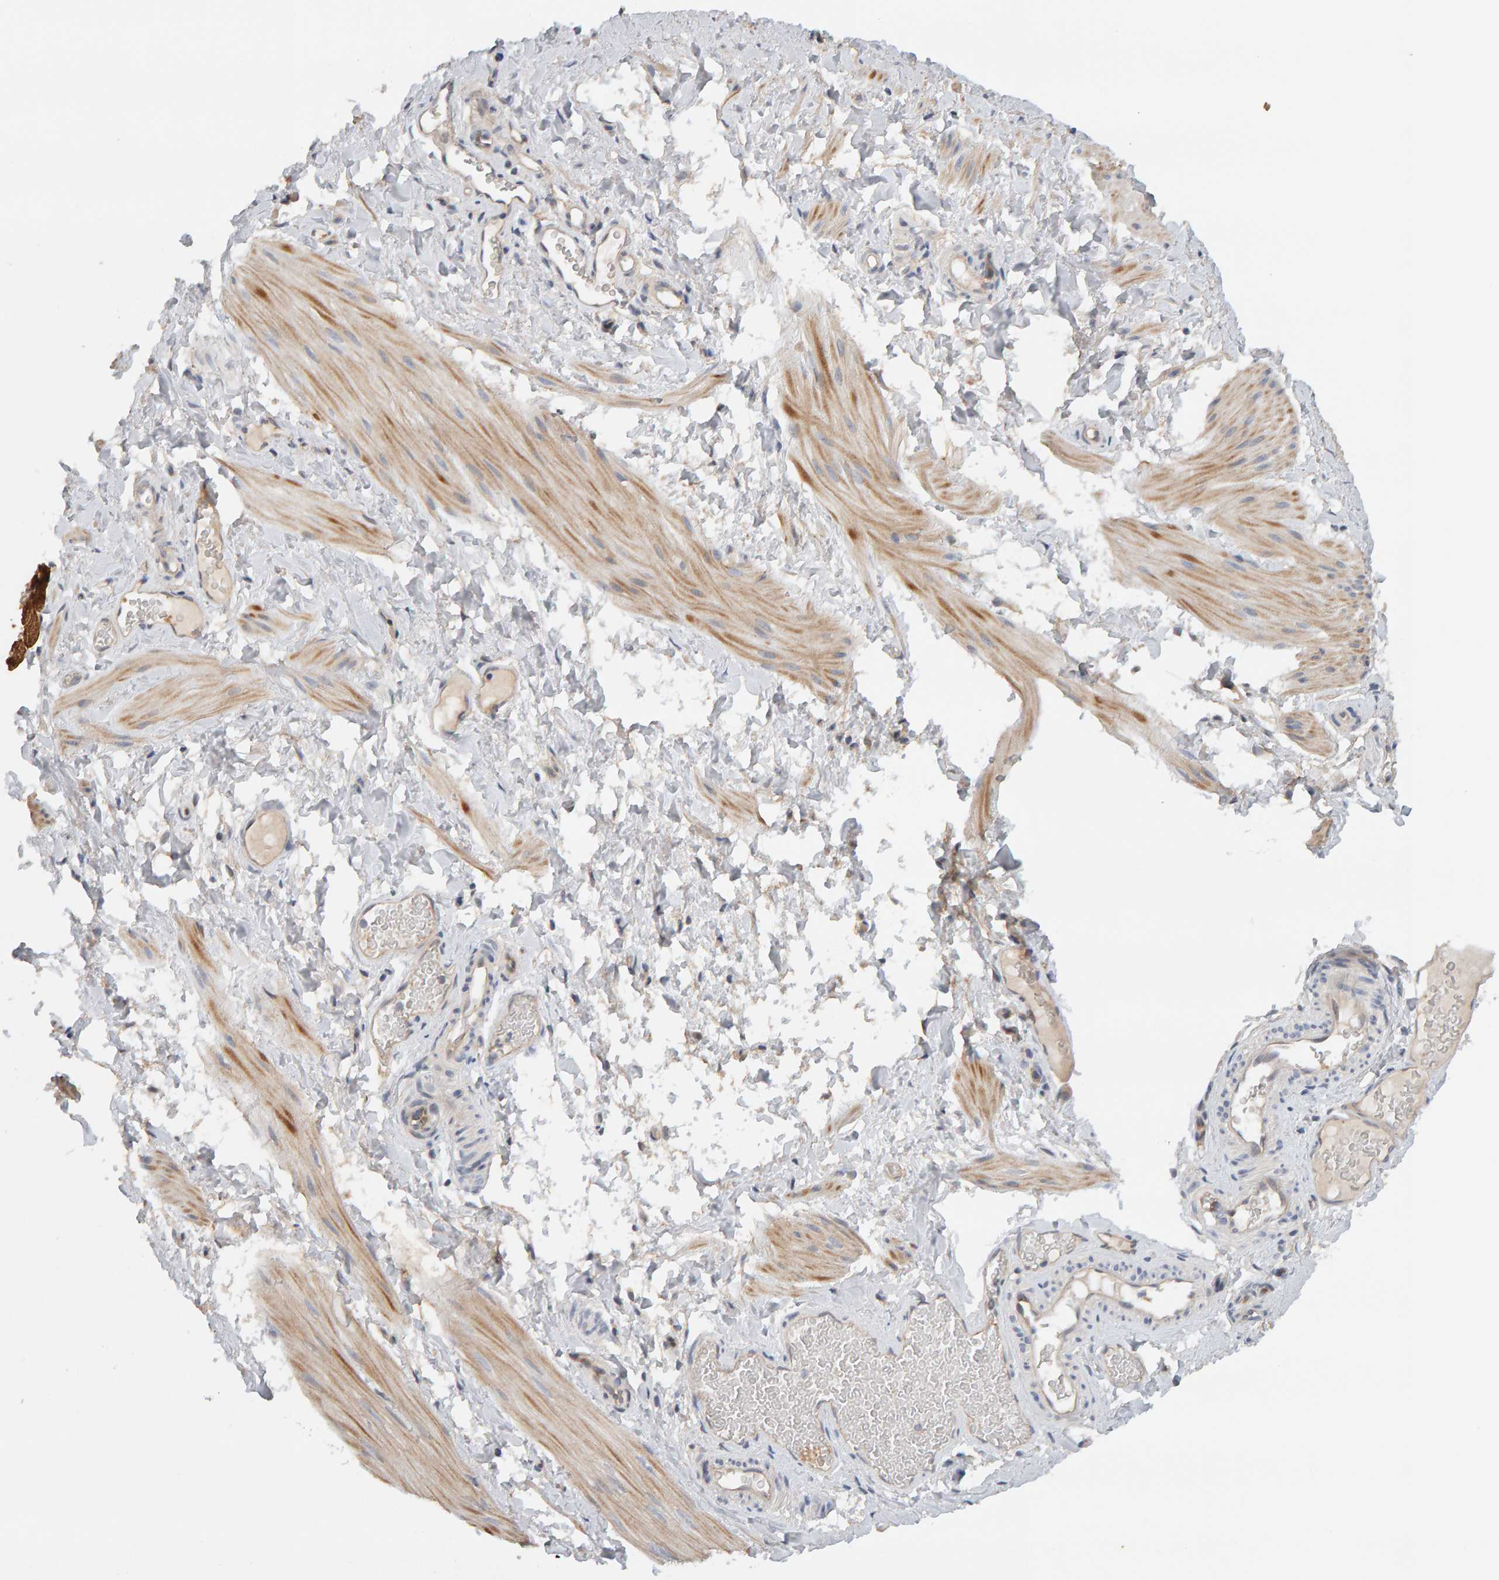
{"staining": {"intensity": "weak", "quantity": "<25%", "location": "cytoplasmic/membranous"}, "tissue": "smooth muscle", "cell_type": "Smooth muscle cells", "image_type": "normal", "snomed": [{"axis": "morphology", "description": "Normal tissue, NOS"}, {"axis": "topography", "description": "Smooth muscle"}], "caption": "This image is of unremarkable smooth muscle stained with immunohistochemistry (IHC) to label a protein in brown with the nuclei are counter-stained blue. There is no expression in smooth muscle cells.", "gene": "PPP1R16A", "patient": {"sex": "male", "age": 16}}